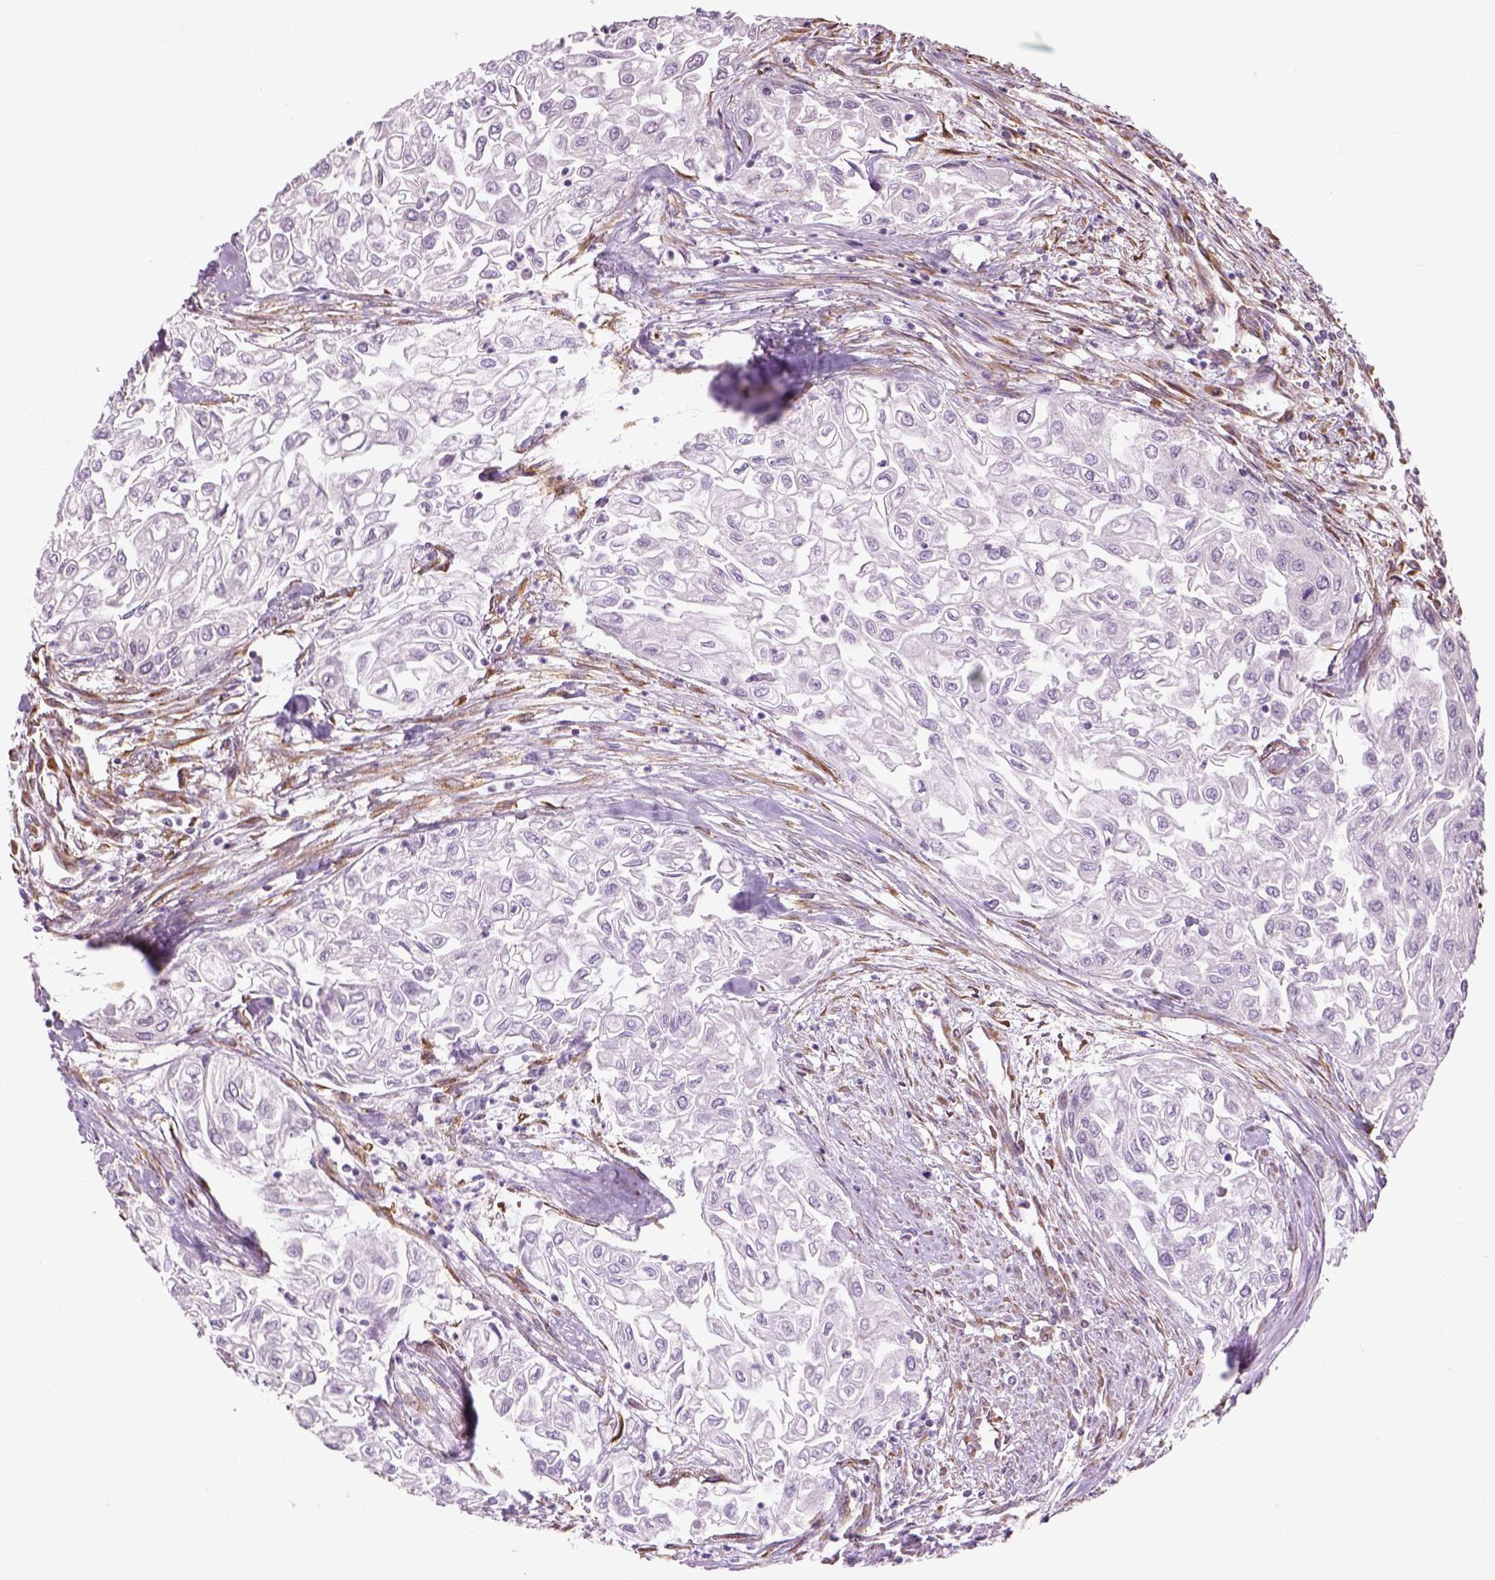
{"staining": {"intensity": "negative", "quantity": "none", "location": "none"}, "tissue": "urothelial cancer", "cell_type": "Tumor cells", "image_type": "cancer", "snomed": [{"axis": "morphology", "description": "Urothelial carcinoma, High grade"}, {"axis": "topography", "description": "Urinary bladder"}], "caption": "This histopathology image is of urothelial cancer stained with immunohistochemistry (IHC) to label a protein in brown with the nuclei are counter-stained blue. There is no expression in tumor cells.", "gene": "XK", "patient": {"sex": "male", "age": 62}}